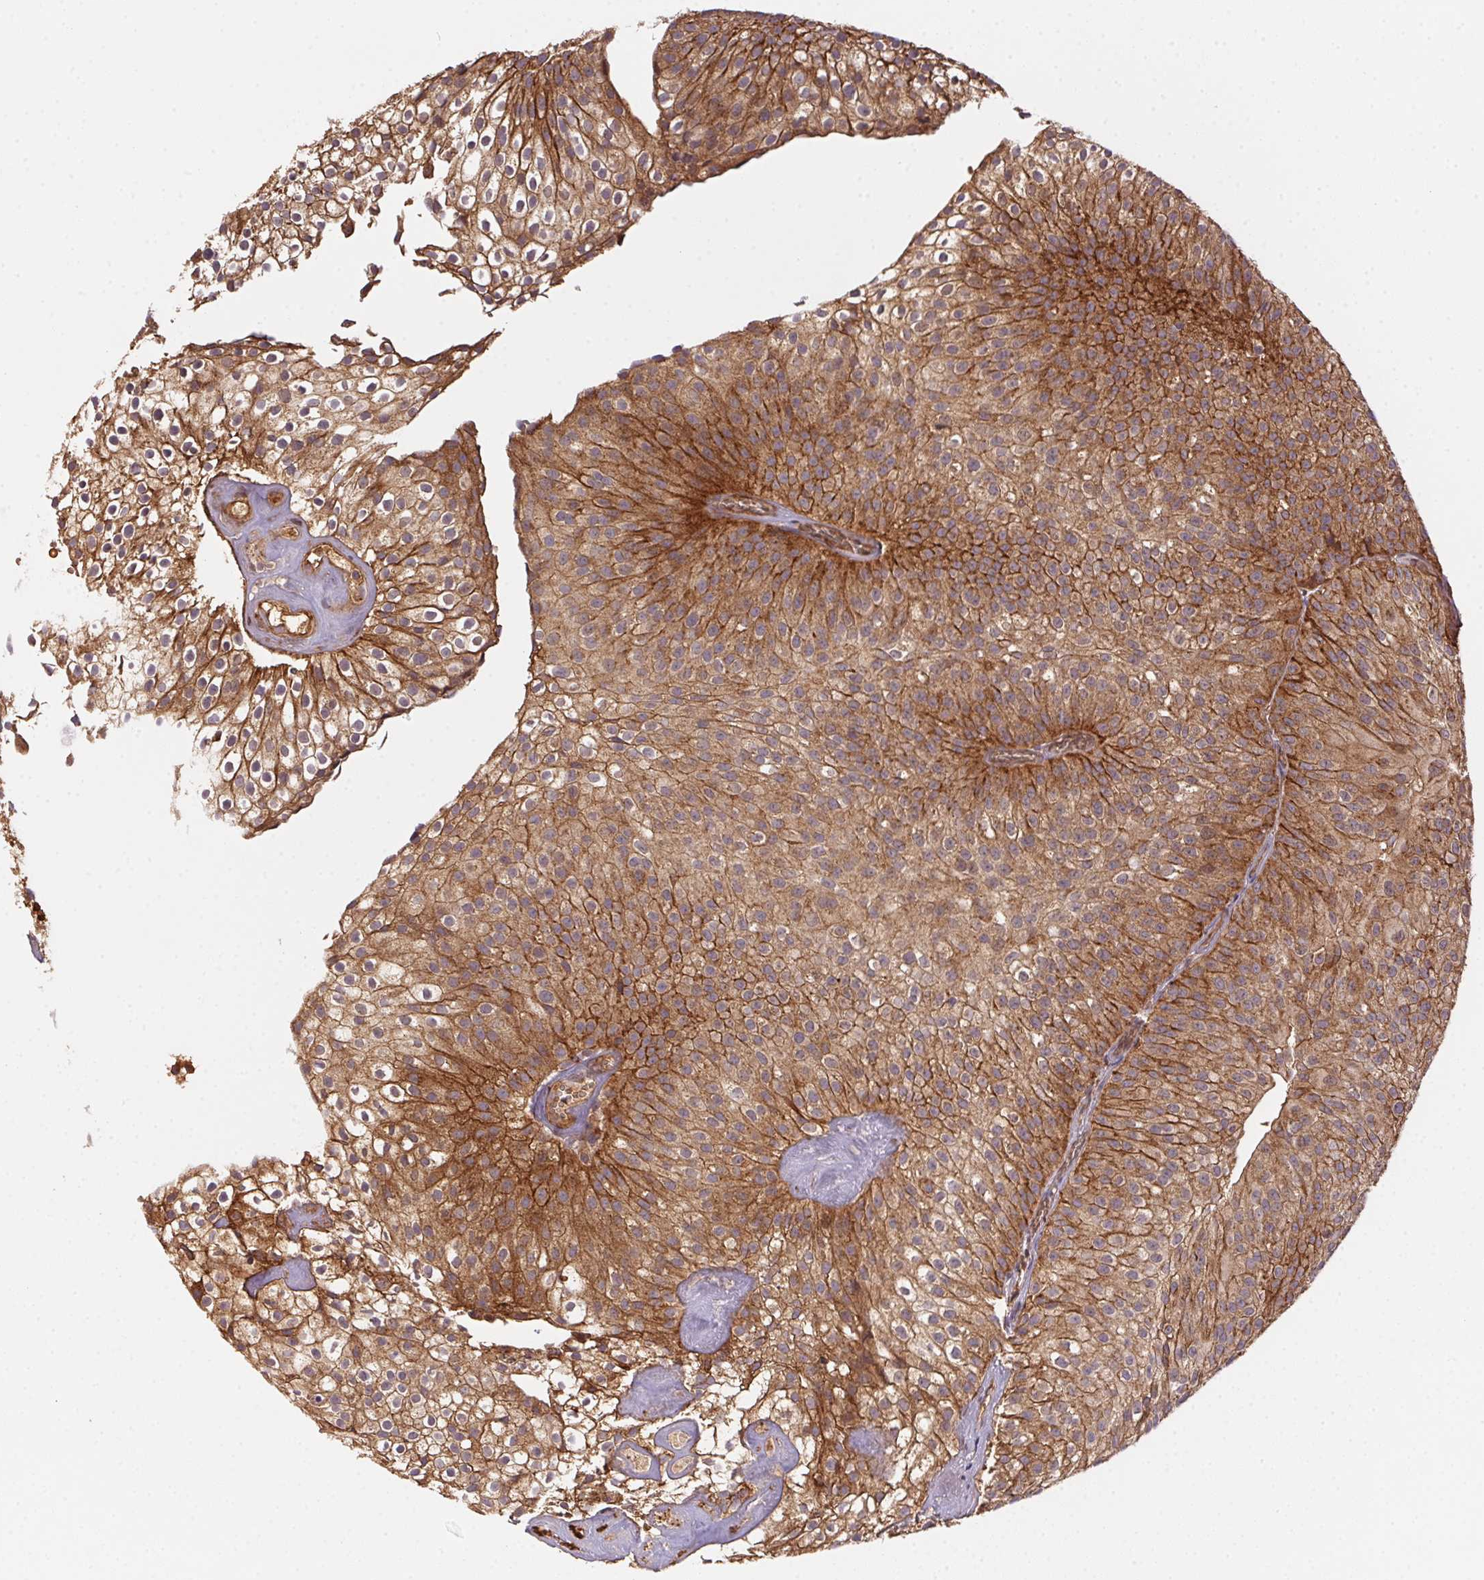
{"staining": {"intensity": "moderate", "quantity": ">75%", "location": "cytoplasmic/membranous"}, "tissue": "urothelial cancer", "cell_type": "Tumor cells", "image_type": "cancer", "snomed": [{"axis": "morphology", "description": "Urothelial carcinoma, Low grade"}, {"axis": "topography", "description": "Urinary bladder"}], "caption": "Immunohistochemistry (IHC) image of human urothelial cancer stained for a protein (brown), which displays medium levels of moderate cytoplasmic/membranous staining in about >75% of tumor cells.", "gene": "USE1", "patient": {"sex": "male", "age": 70}}